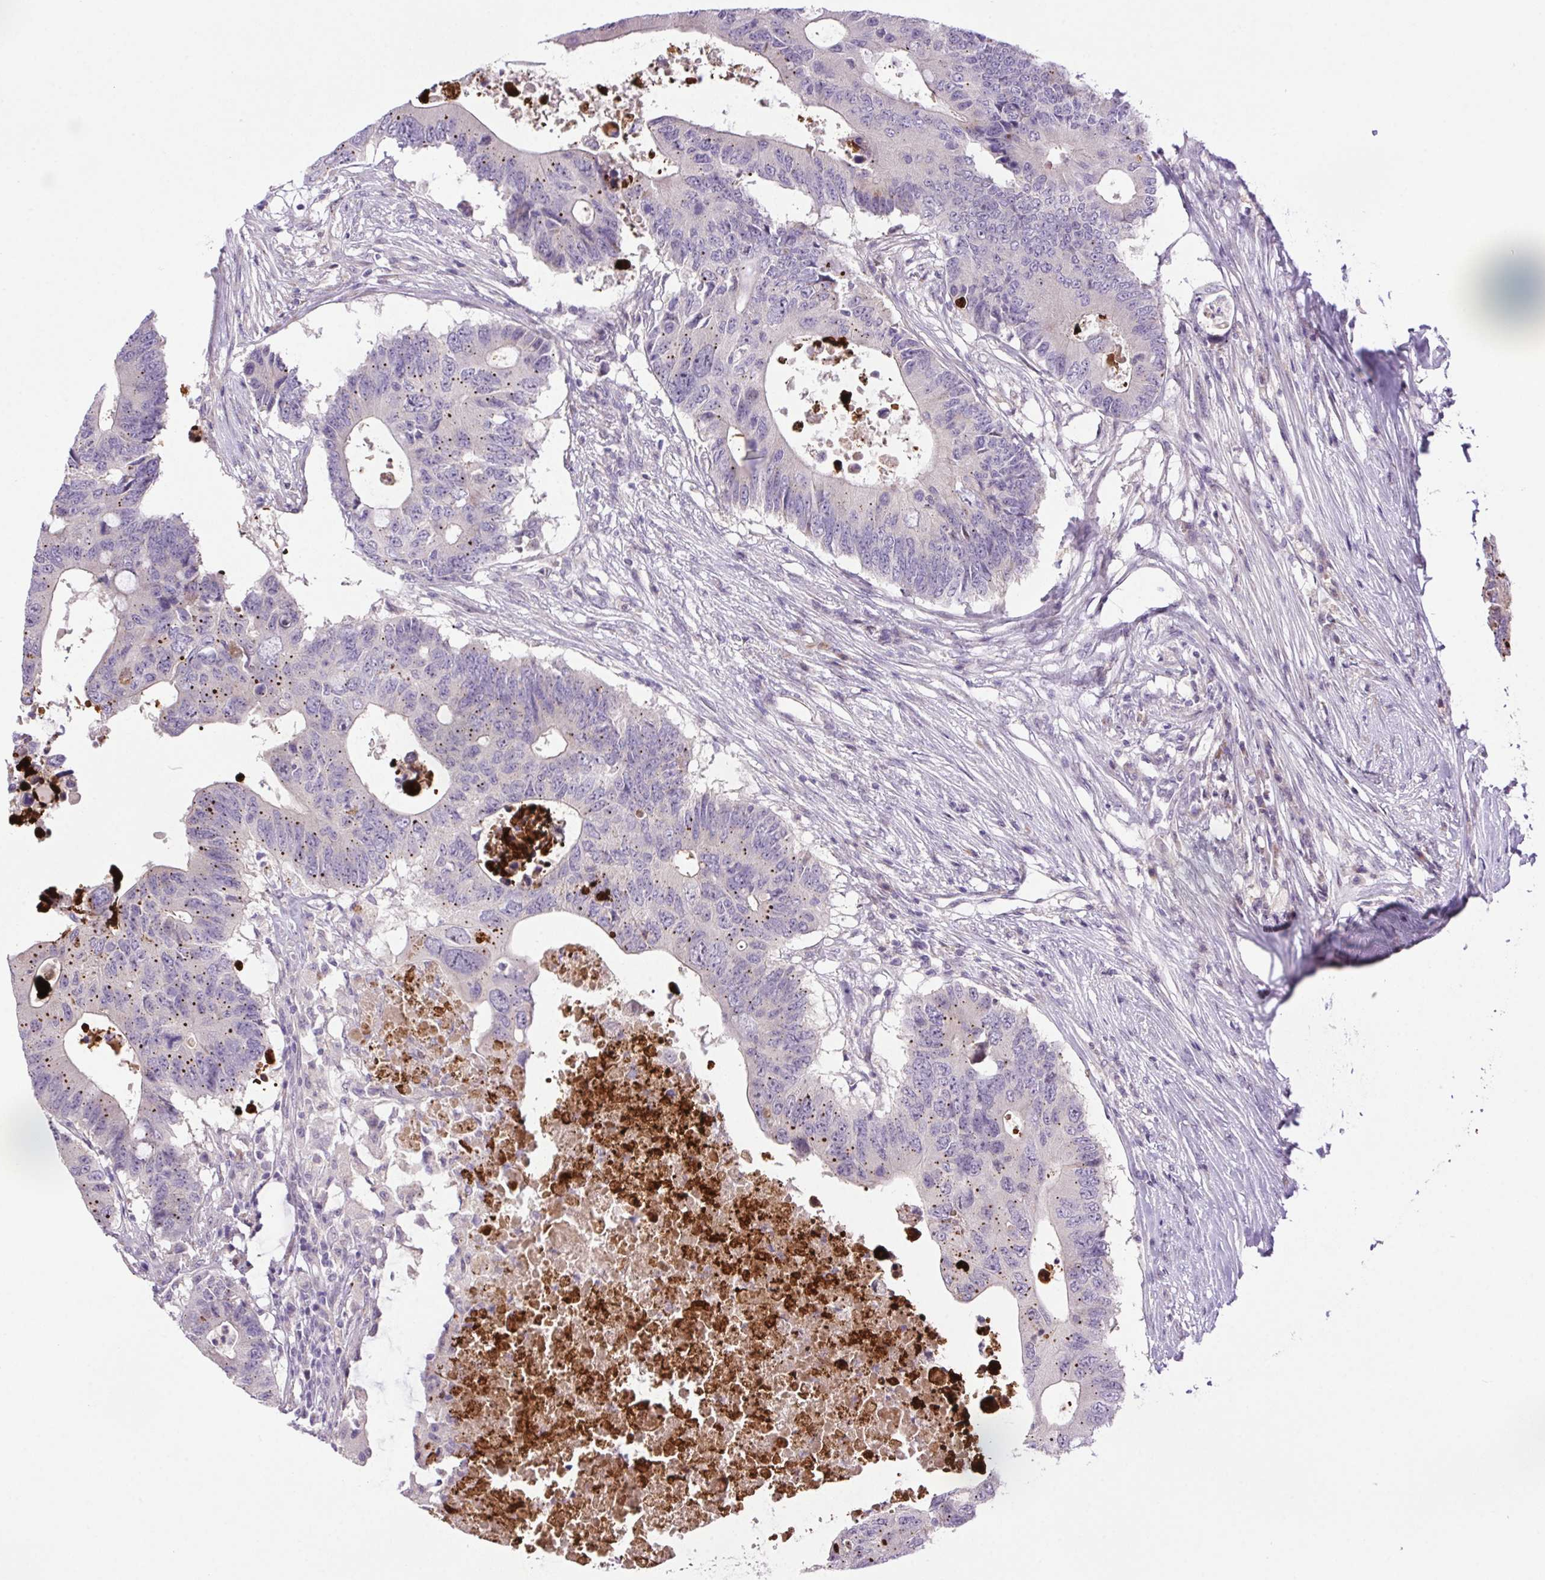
{"staining": {"intensity": "moderate", "quantity": "<25%", "location": "cytoplasmic/membranous"}, "tissue": "colorectal cancer", "cell_type": "Tumor cells", "image_type": "cancer", "snomed": [{"axis": "morphology", "description": "Adenocarcinoma, NOS"}, {"axis": "topography", "description": "Colon"}], "caption": "DAB immunohistochemical staining of human colorectal adenocarcinoma displays moderate cytoplasmic/membranous protein positivity in about <25% of tumor cells. Nuclei are stained in blue.", "gene": "LRRTM1", "patient": {"sex": "male", "age": 71}}